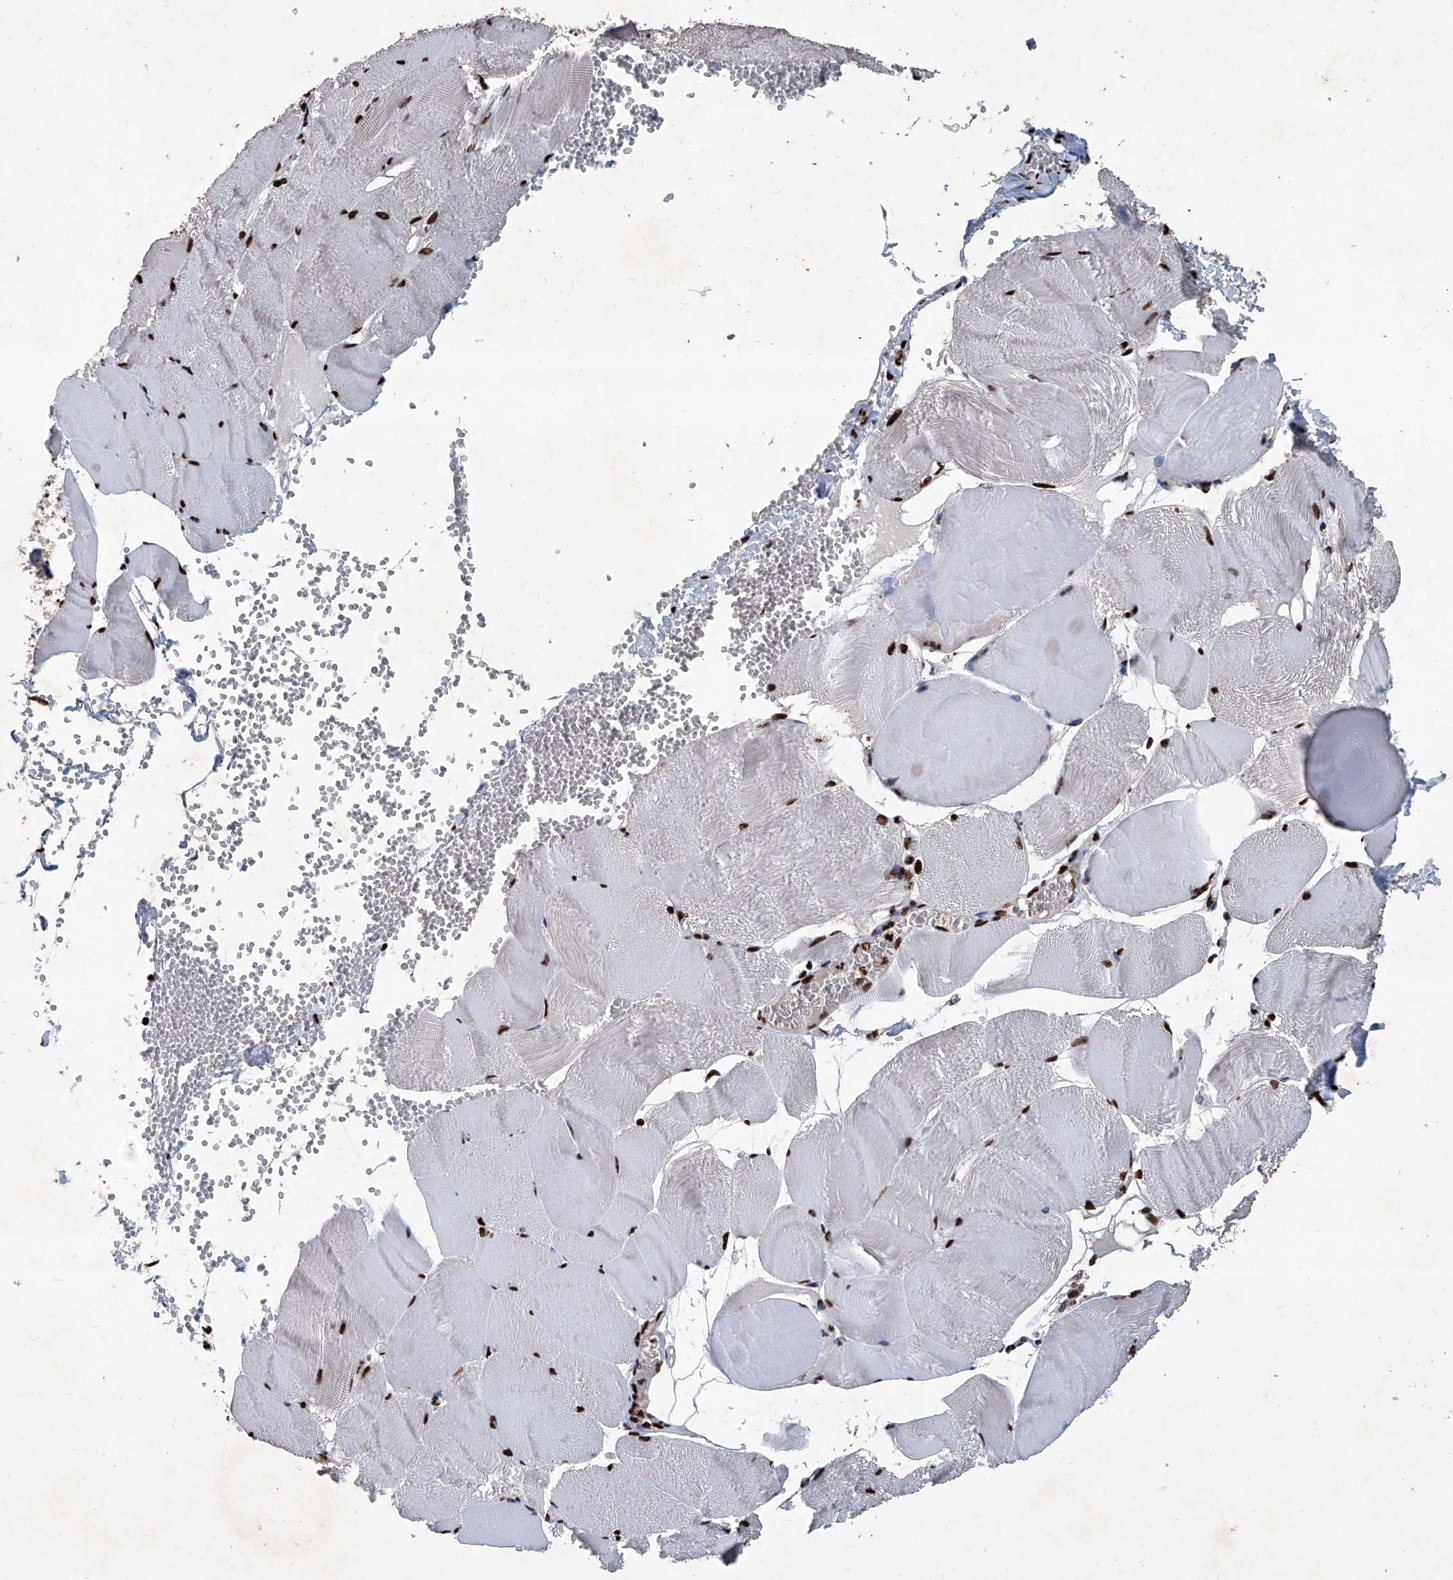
{"staining": {"intensity": "strong", "quantity": ">75%", "location": "nuclear"}, "tissue": "skeletal muscle", "cell_type": "Myocytes", "image_type": "normal", "snomed": [{"axis": "morphology", "description": "Normal tissue, NOS"}, {"axis": "morphology", "description": "Basal cell carcinoma"}, {"axis": "topography", "description": "Skeletal muscle"}], "caption": "Unremarkable skeletal muscle reveals strong nuclear staining in about >75% of myocytes, visualized by immunohistochemistry. (DAB (3,3'-diaminobenzidine) IHC, brown staining for protein, blue staining for nuclei).", "gene": "DDX39B", "patient": {"sex": "female", "age": 64}}